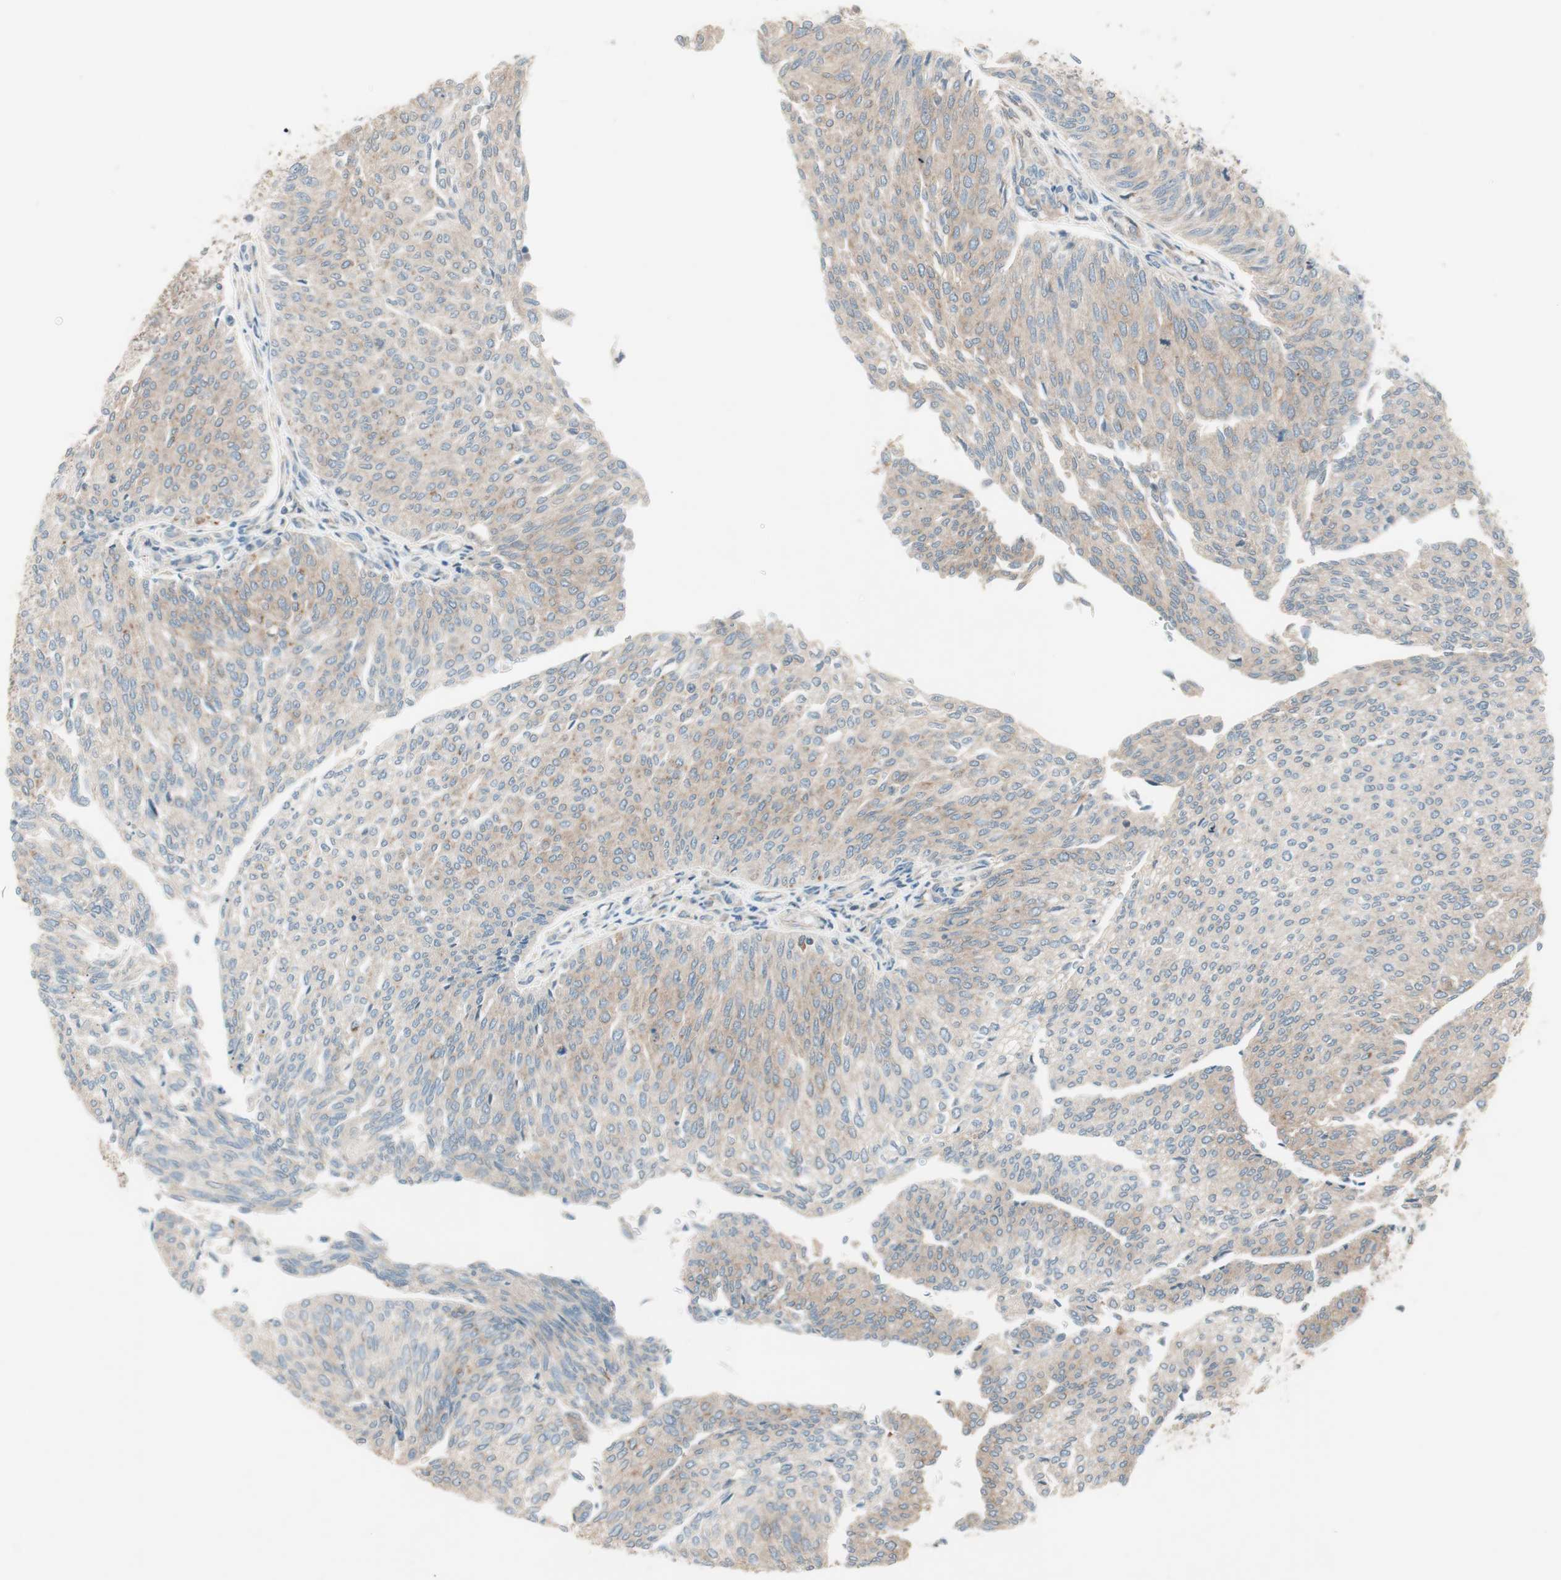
{"staining": {"intensity": "weak", "quantity": ">75%", "location": "cytoplasmic/membranous"}, "tissue": "urothelial cancer", "cell_type": "Tumor cells", "image_type": "cancer", "snomed": [{"axis": "morphology", "description": "Urothelial carcinoma, Low grade"}, {"axis": "topography", "description": "Urinary bladder"}], "caption": "Human urothelial carcinoma (low-grade) stained with a protein marker reveals weak staining in tumor cells.", "gene": "GALT", "patient": {"sex": "female", "age": 79}}